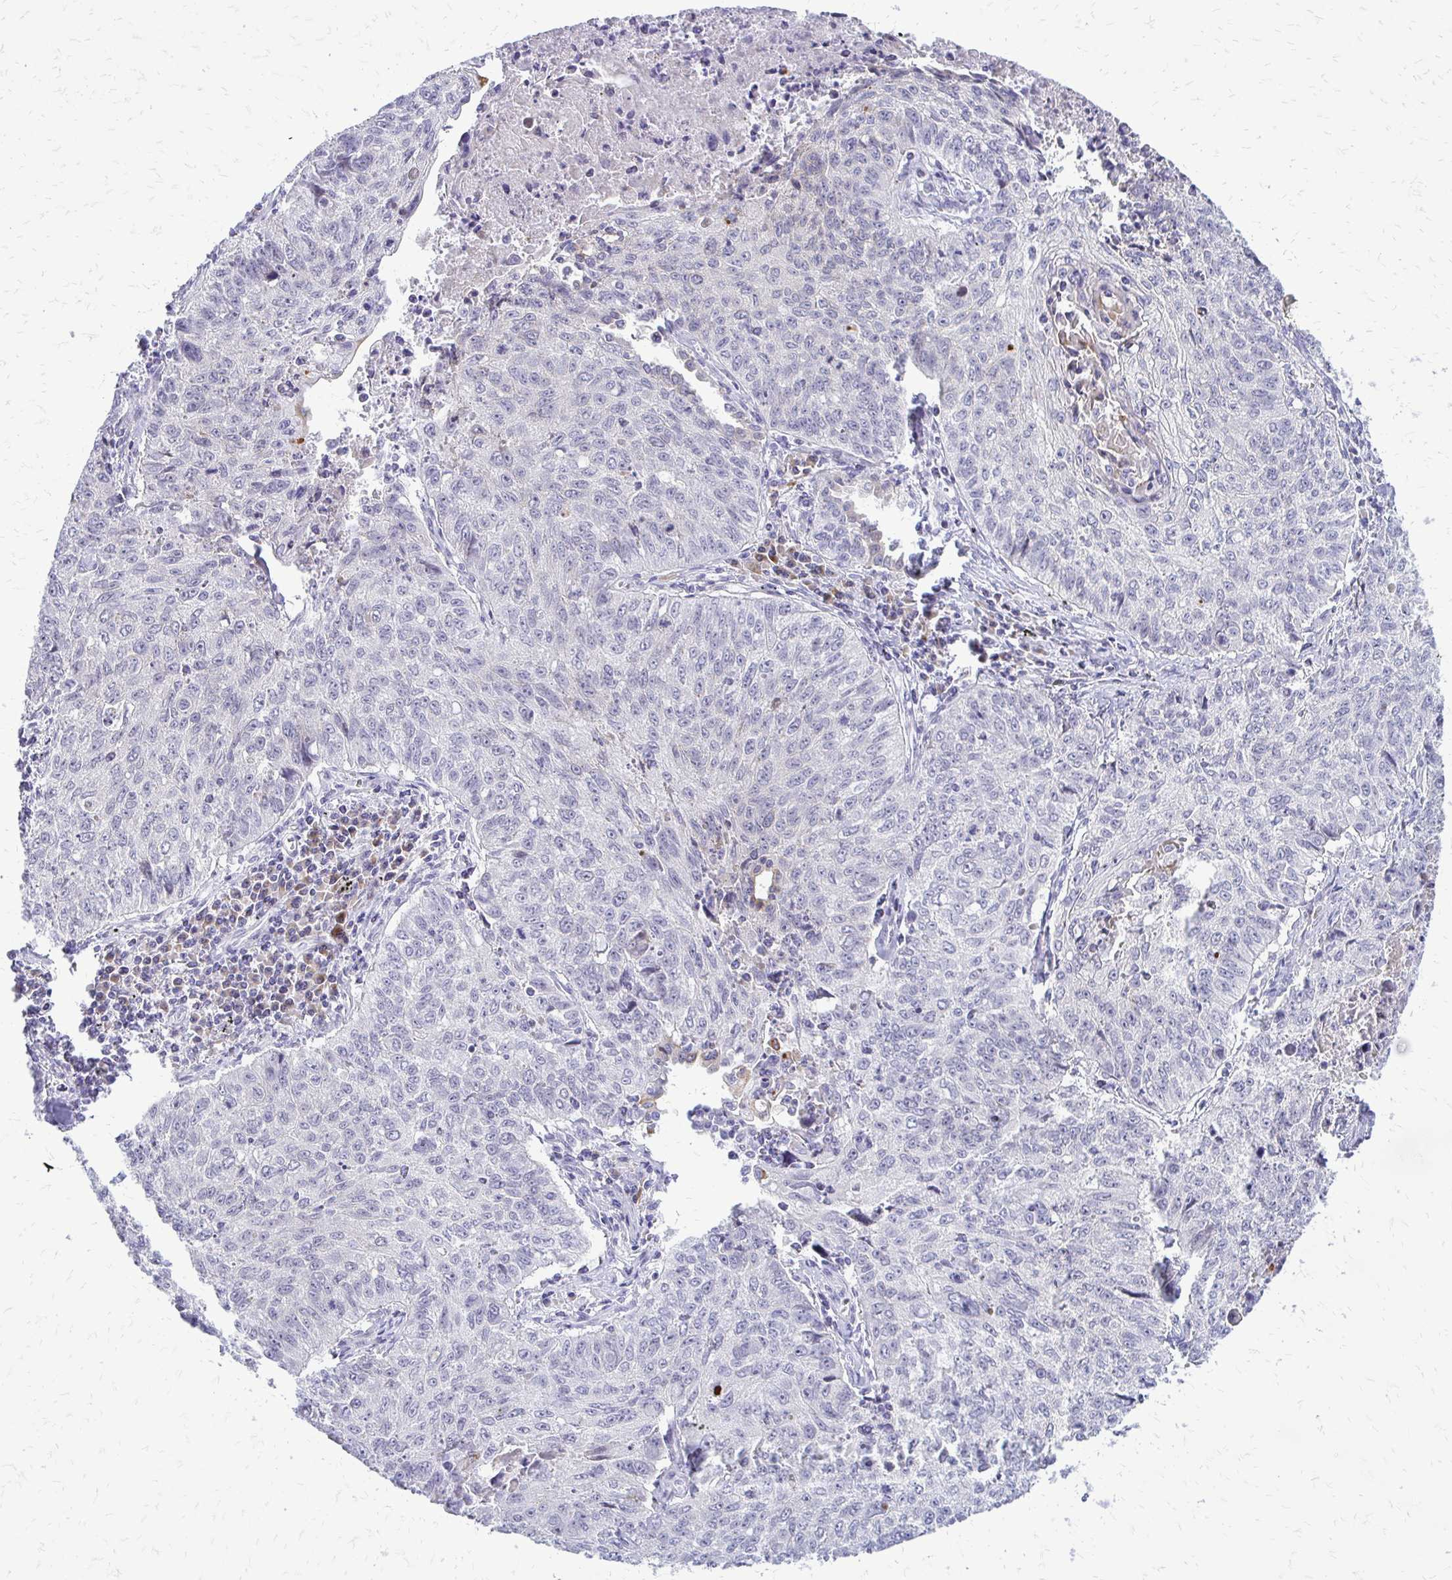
{"staining": {"intensity": "negative", "quantity": "none", "location": "none"}, "tissue": "lung cancer", "cell_type": "Tumor cells", "image_type": "cancer", "snomed": [{"axis": "morphology", "description": "Normal morphology"}, {"axis": "morphology", "description": "Aneuploidy"}, {"axis": "morphology", "description": "Squamous cell carcinoma, NOS"}, {"axis": "topography", "description": "Lymph node"}, {"axis": "topography", "description": "Lung"}], "caption": "A photomicrograph of lung cancer (aneuploidy) stained for a protein displays no brown staining in tumor cells.", "gene": "EPYC", "patient": {"sex": "female", "age": 76}}